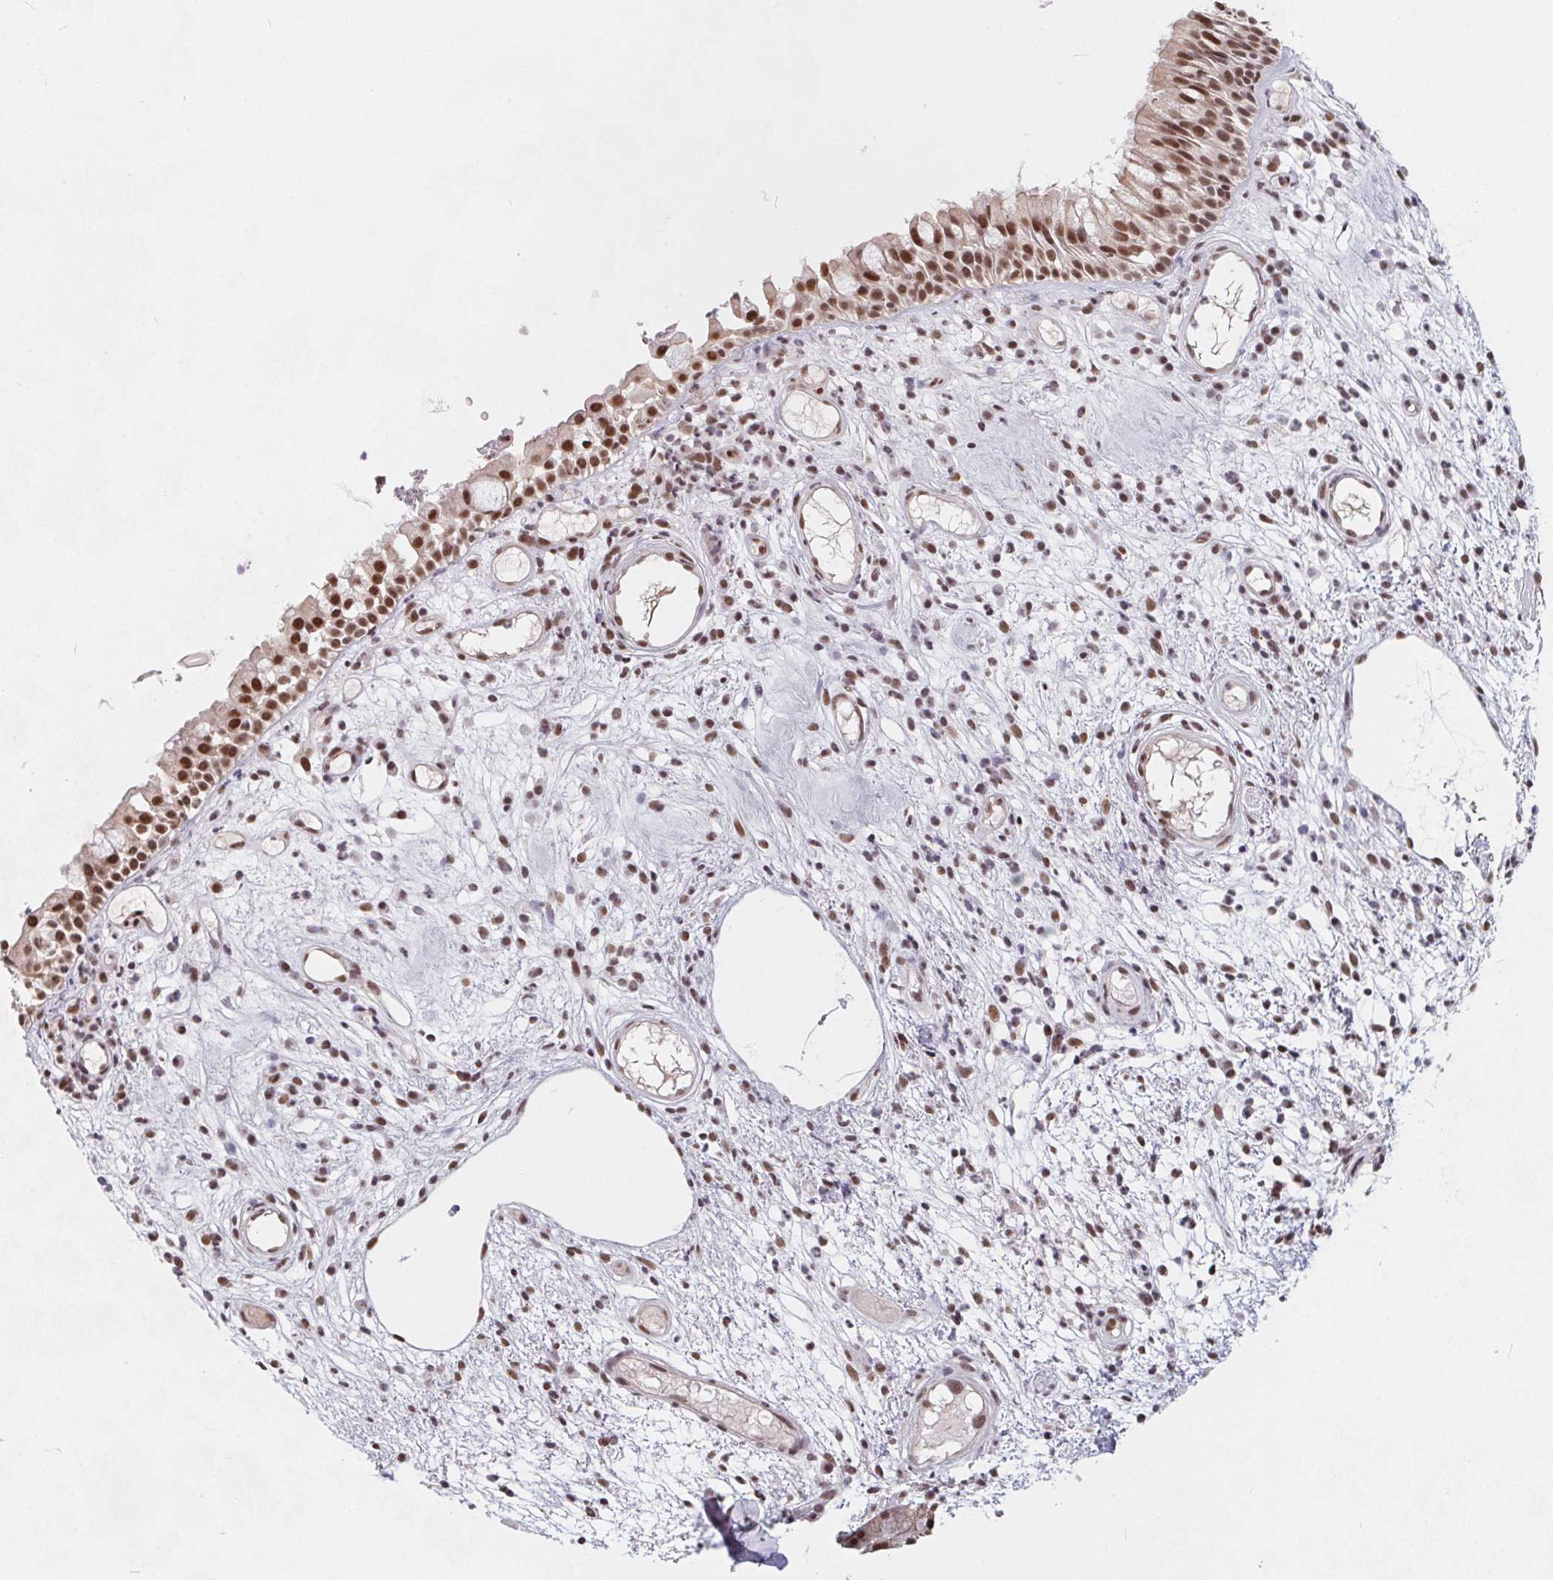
{"staining": {"intensity": "moderate", "quantity": ">75%", "location": "nuclear"}, "tissue": "nasopharynx", "cell_type": "Respiratory epithelial cells", "image_type": "normal", "snomed": [{"axis": "morphology", "description": "Normal tissue, NOS"}, {"axis": "morphology", "description": "Inflammation, NOS"}, {"axis": "topography", "description": "Nasopharynx"}], "caption": "Moderate nuclear staining is appreciated in about >75% of respiratory epithelial cells in unremarkable nasopharynx.", "gene": "TCERG1", "patient": {"sex": "male", "age": 54}}